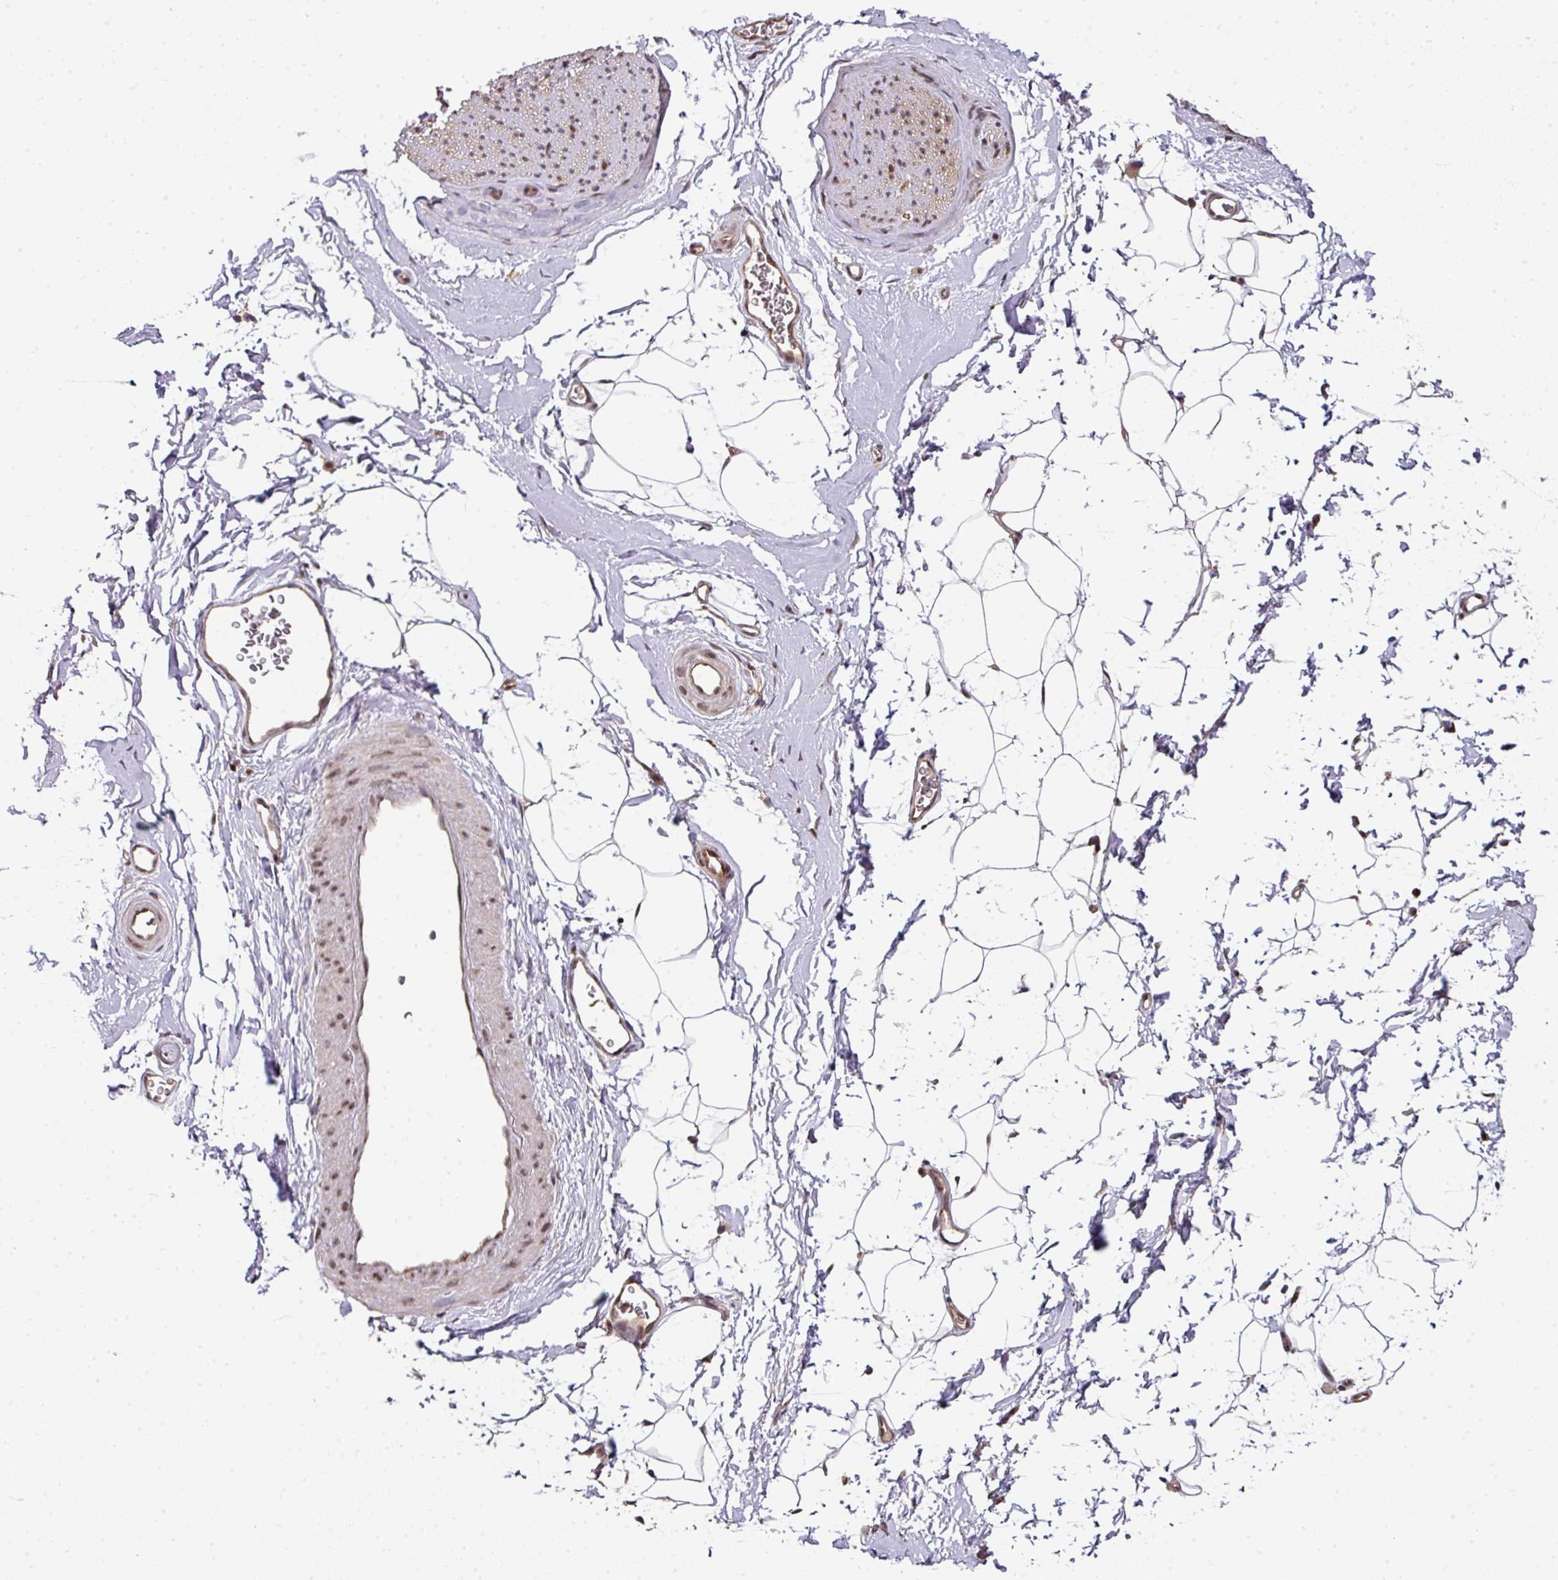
{"staining": {"intensity": "negative", "quantity": "none", "location": "none"}, "tissue": "adipose tissue", "cell_type": "Adipocytes", "image_type": "normal", "snomed": [{"axis": "morphology", "description": "Normal tissue, NOS"}, {"axis": "morphology", "description": "Adenocarcinoma, High grade"}, {"axis": "topography", "description": "Prostate"}, {"axis": "topography", "description": "Peripheral nerve tissue"}], "caption": "A high-resolution histopathology image shows immunohistochemistry staining of benign adipose tissue, which exhibits no significant positivity in adipocytes.", "gene": "ANKRD18A", "patient": {"sex": "male", "age": 68}}